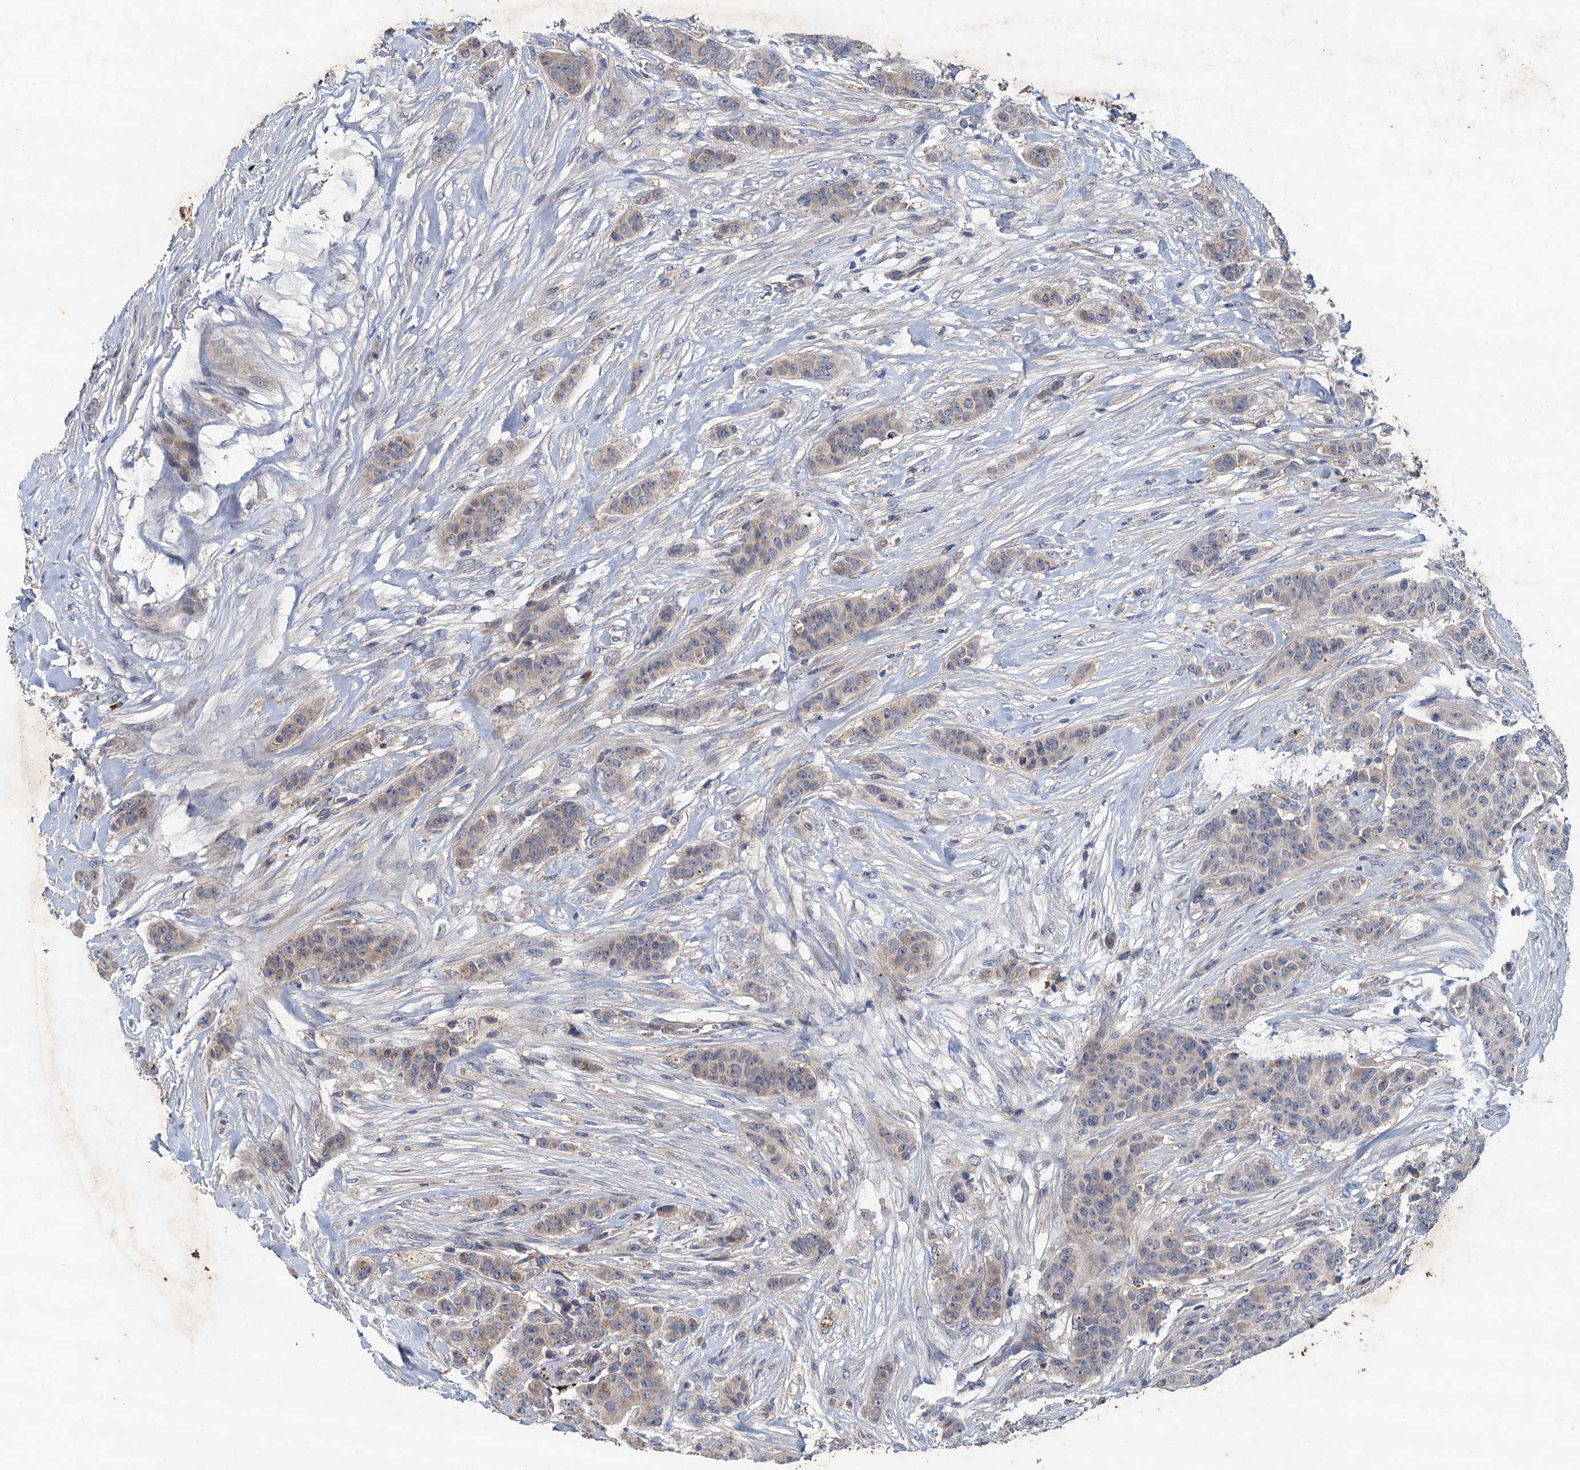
{"staining": {"intensity": "weak", "quantity": "25%-75%", "location": "cytoplasmic/membranous"}, "tissue": "breast cancer", "cell_type": "Tumor cells", "image_type": "cancer", "snomed": [{"axis": "morphology", "description": "Duct carcinoma"}, {"axis": "topography", "description": "Breast"}], "caption": "IHC histopathology image of infiltrating ductal carcinoma (breast) stained for a protein (brown), which displays low levels of weak cytoplasmic/membranous staining in about 25%-75% of tumor cells.", "gene": "TPCN1", "patient": {"sex": "female", "age": 40}}